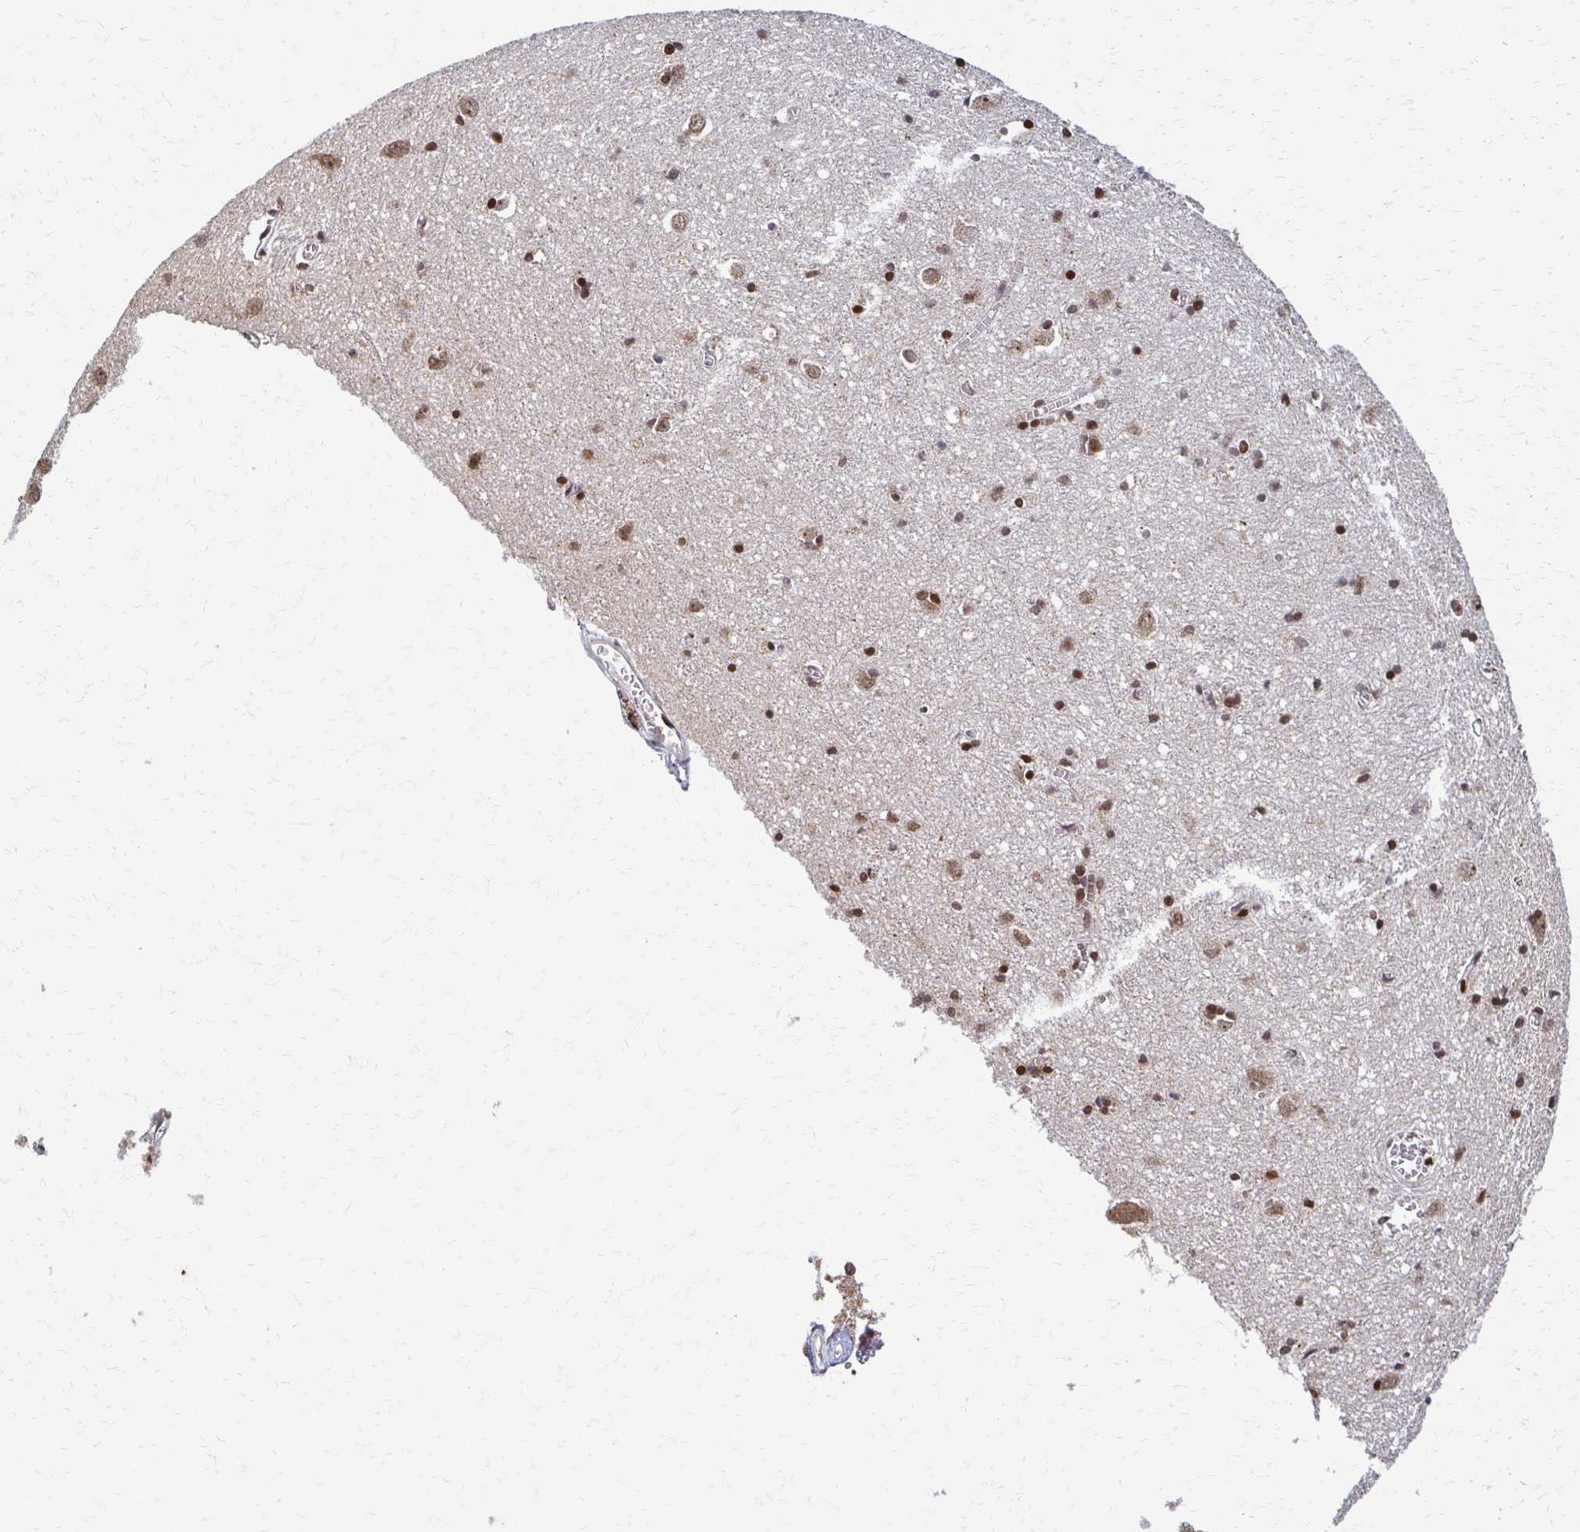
{"staining": {"intensity": "weak", "quantity": "<25%", "location": "nuclear"}, "tissue": "cerebral cortex", "cell_type": "Endothelial cells", "image_type": "normal", "snomed": [{"axis": "morphology", "description": "Normal tissue, NOS"}, {"axis": "topography", "description": "Cerebral cortex"}], "caption": "A high-resolution image shows immunohistochemistry (IHC) staining of normal cerebral cortex, which displays no significant positivity in endothelial cells.", "gene": "HOXA9", "patient": {"sex": "male", "age": 70}}